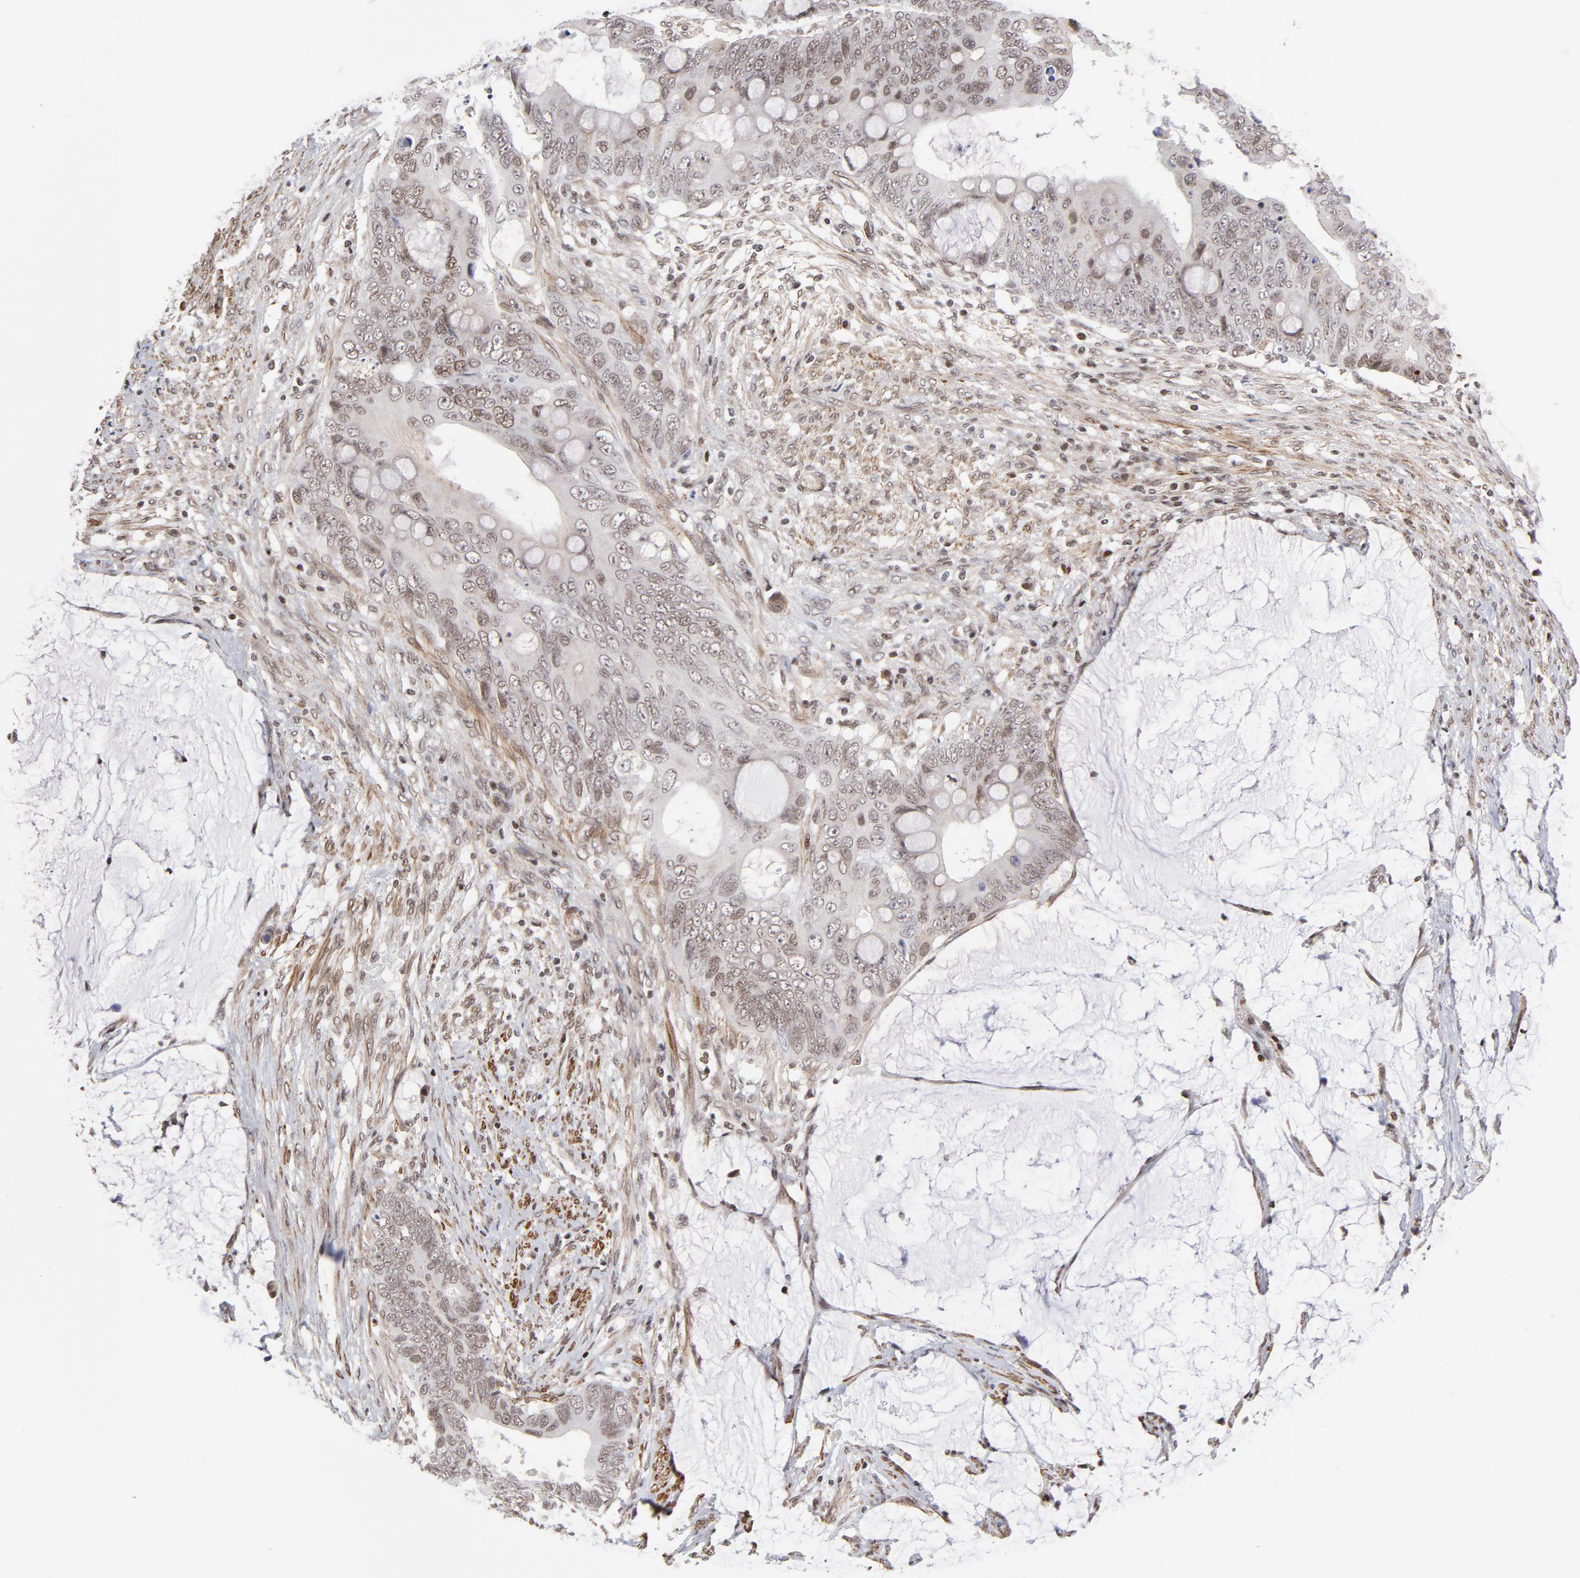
{"staining": {"intensity": "strong", "quantity": "25%-75%", "location": "nuclear"}, "tissue": "colorectal cancer", "cell_type": "Tumor cells", "image_type": "cancer", "snomed": [{"axis": "morphology", "description": "Normal tissue, NOS"}, {"axis": "morphology", "description": "Adenocarcinoma, NOS"}, {"axis": "topography", "description": "Rectum"}, {"axis": "topography", "description": "Peripheral nerve tissue"}], "caption": "High-power microscopy captured an immunohistochemistry photomicrograph of colorectal adenocarcinoma, revealing strong nuclear positivity in about 25%-75% of tumor cells.", "gene": "CTCF", "patient": {"sex": "female", "age": 77}}